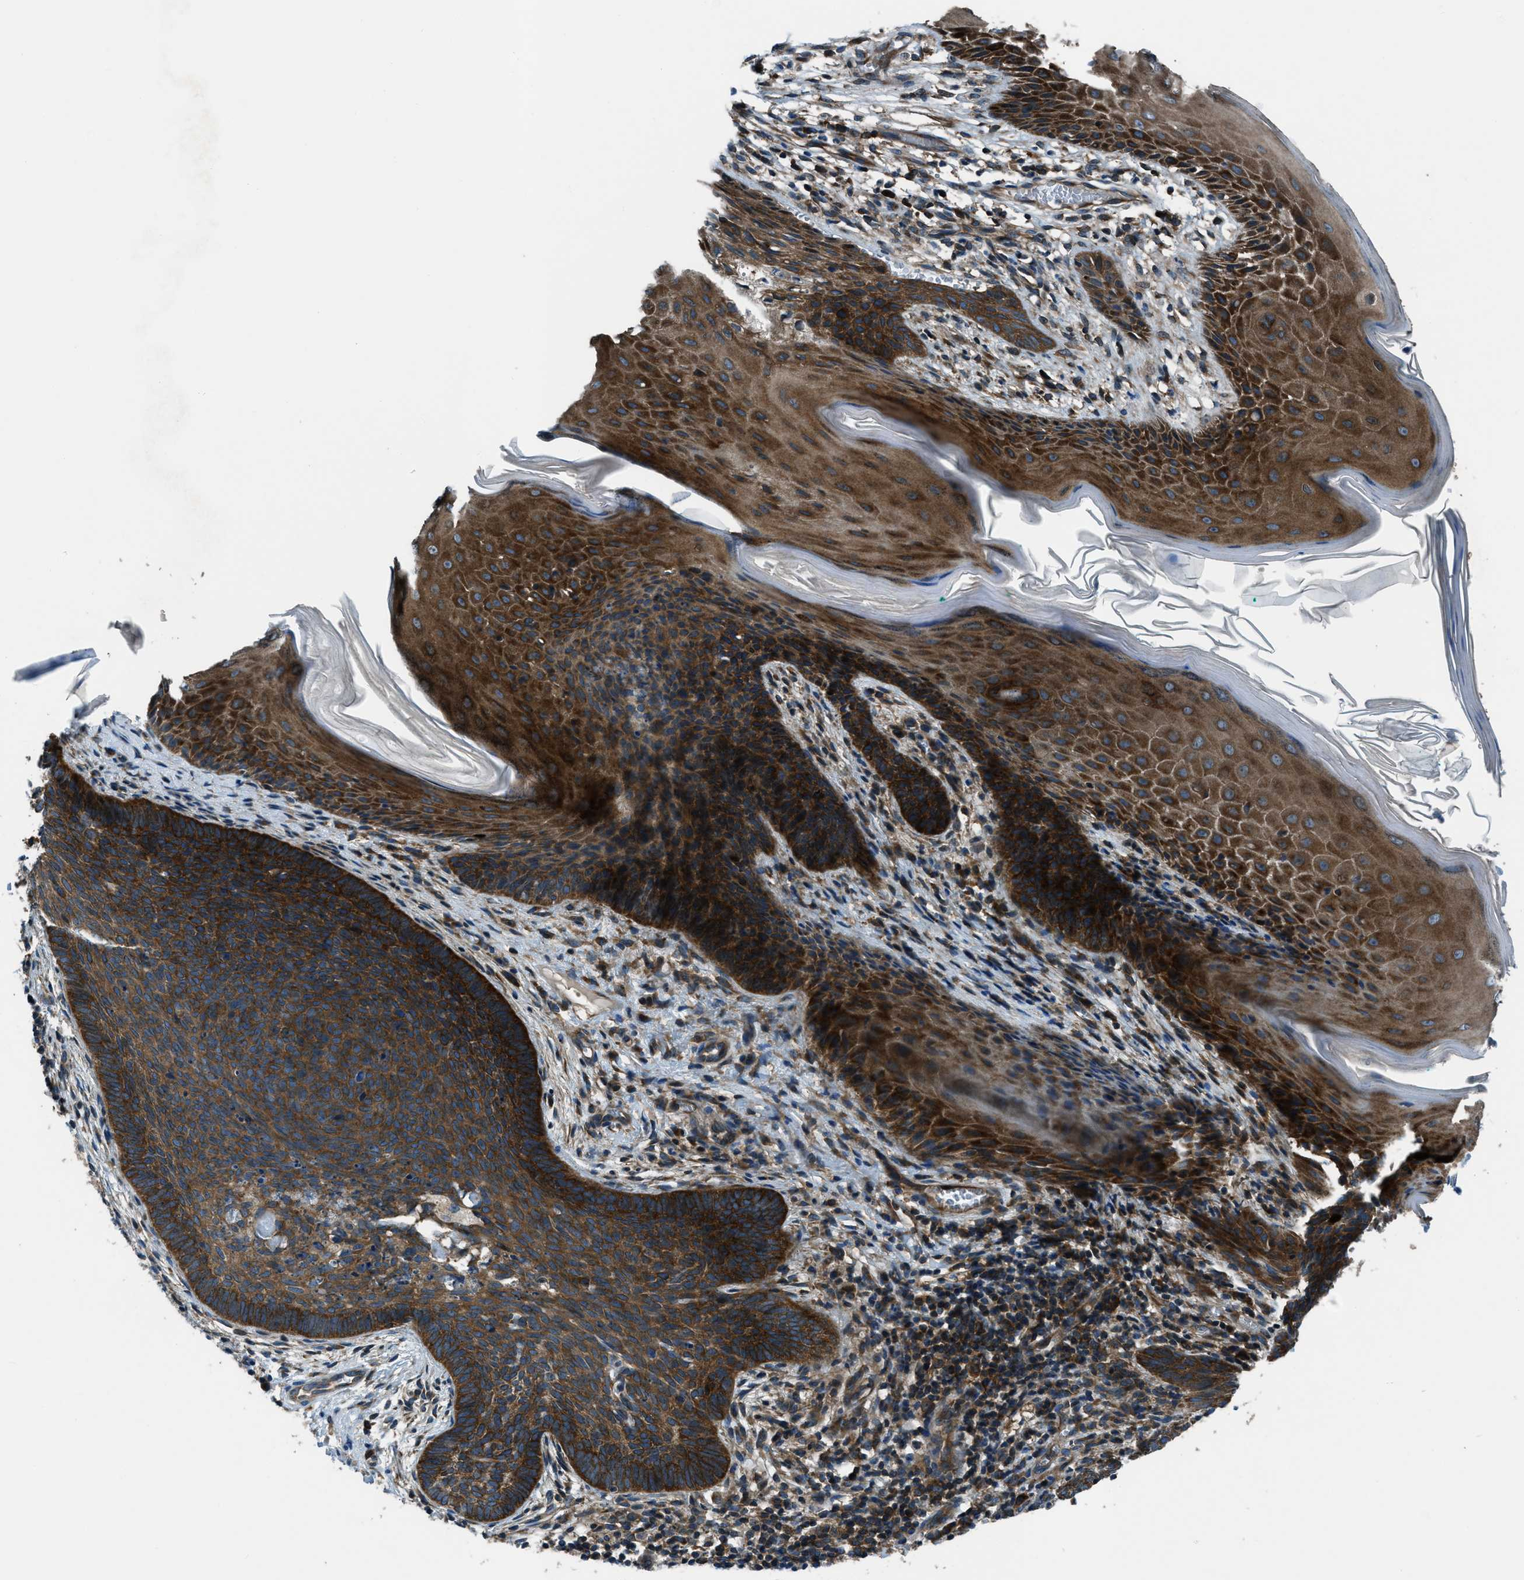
{"staining": {"intensity": "strong", "quantity": ">75%", "location": "cytoplasmic/membranous"}, "tissue": "skin cancer", "cell_type": "Tumor cells", "image_type": "cancer", "snomed": [{"axis": "morphology", "description": "Basal cell carcinoma"}, {"axis": "topography", "description": "Skin"}], "caption": "A high-resolution photomicrograph shows IHC staining of skin cancer, which demonstrates strong cytoplasmic/membranous staining in about >75% of tumor cells. (Stains: DAB (3,3'-diaminobenzidine) in brown, nuclei in blue, Microscopy: brightfield microscopy at high magnification).", "gene": "ARFGAP2", "patient": {"sex": "male", "age": 60}}